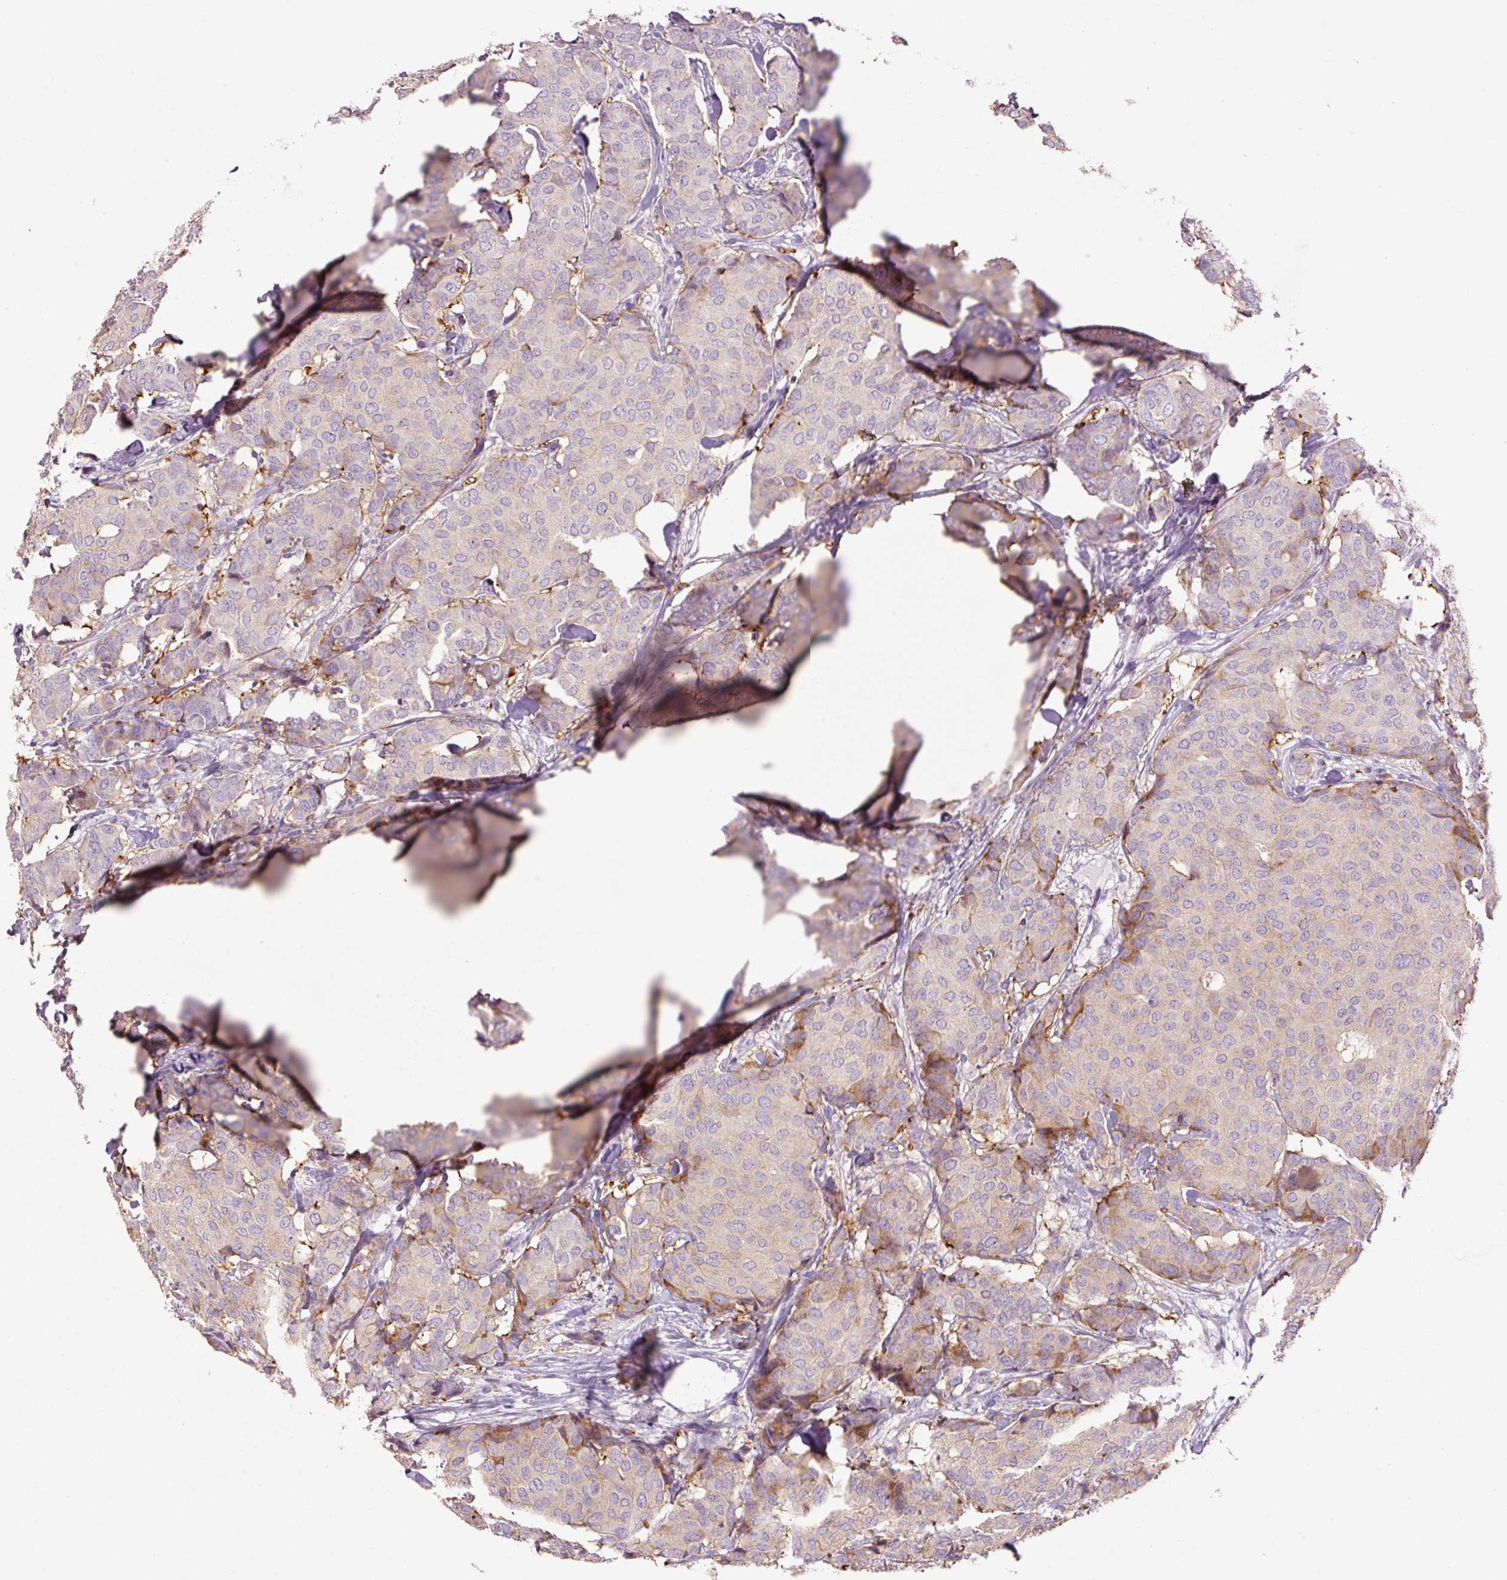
{"staining": {"intensity": "moderate", "quantity": "<25%", "location": "cytoplasmic/membranous"}, "tissue": "breast cancer", "cell_type": "Tumor cells", "image_type": "cancer", "snomed": [{"axis": "morphology", "description": "Duct carcinoma"}, {"axis": "topography", "description": "Breast"}], "caption": "Immunohistochemical staining of human breast cancer (intraductal carcinoma) reveals low levels of moderate cytoplasmic/membranous staining in approximately <25% of tumor cells.", "gene": "HAX1", "patient": {"sex": "female", "age": 75}}